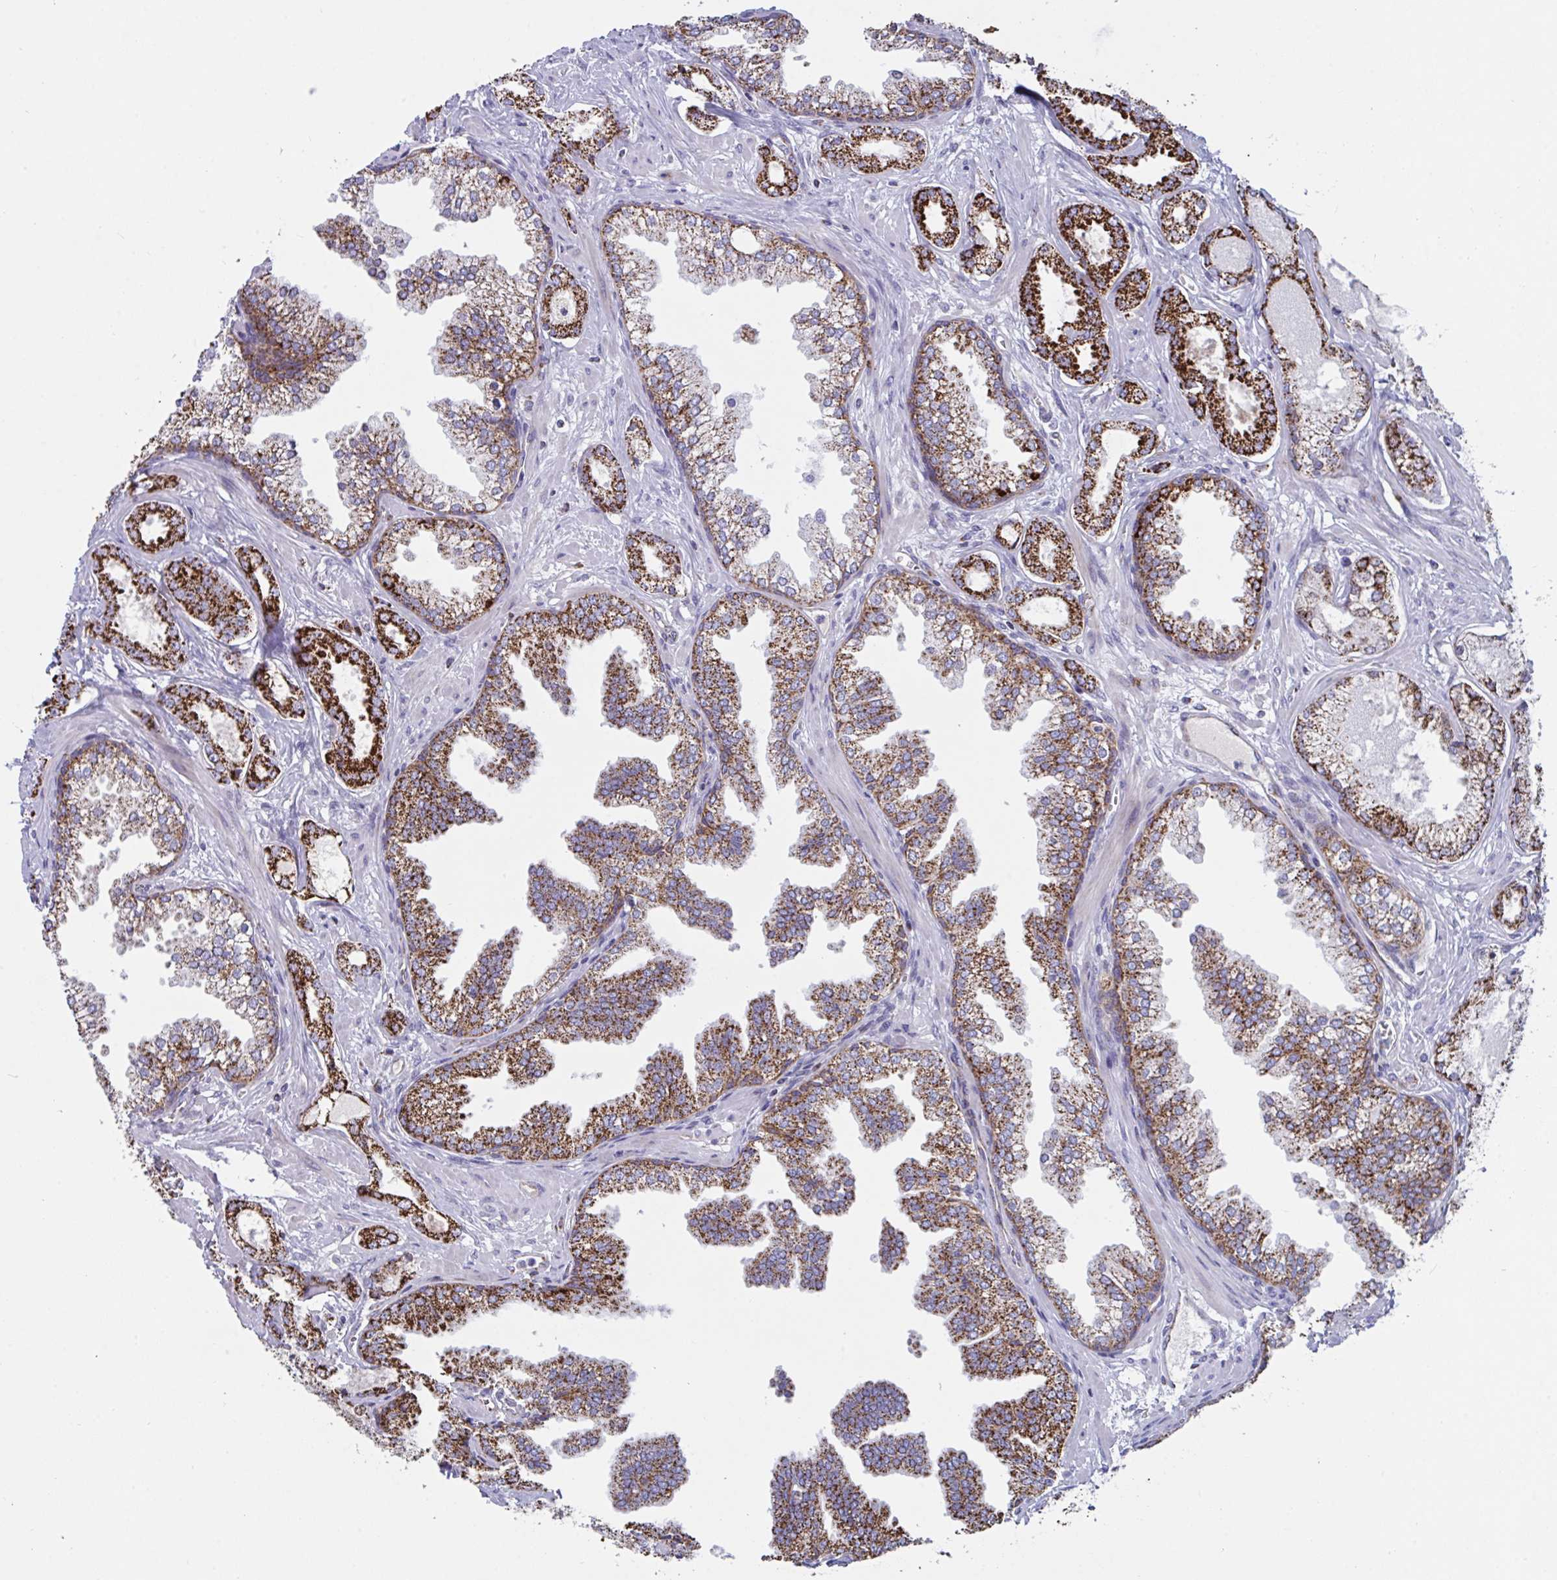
{"staining": {"intensity": "strong", "quantity": ">75%", "location": "cytoplasmic/membranous"}, "tissue": "prostate cancer", "cell_type": "Tumor cells", "image_type": "cancer", "snomed": [{"axis": "morphology", "description": "Adenocarcinoma, Medium grade"}, {"axis": "topography", "description": "Prostate"}], "caption": "The immunohistochemical stain shows strong cytoplasmic/membranous staining in tumor cells of medium-grade adenocarcinoma (prostate) tissue.", "gene": "BCAT2", "patient": {"sex": "male", "age": 57}}